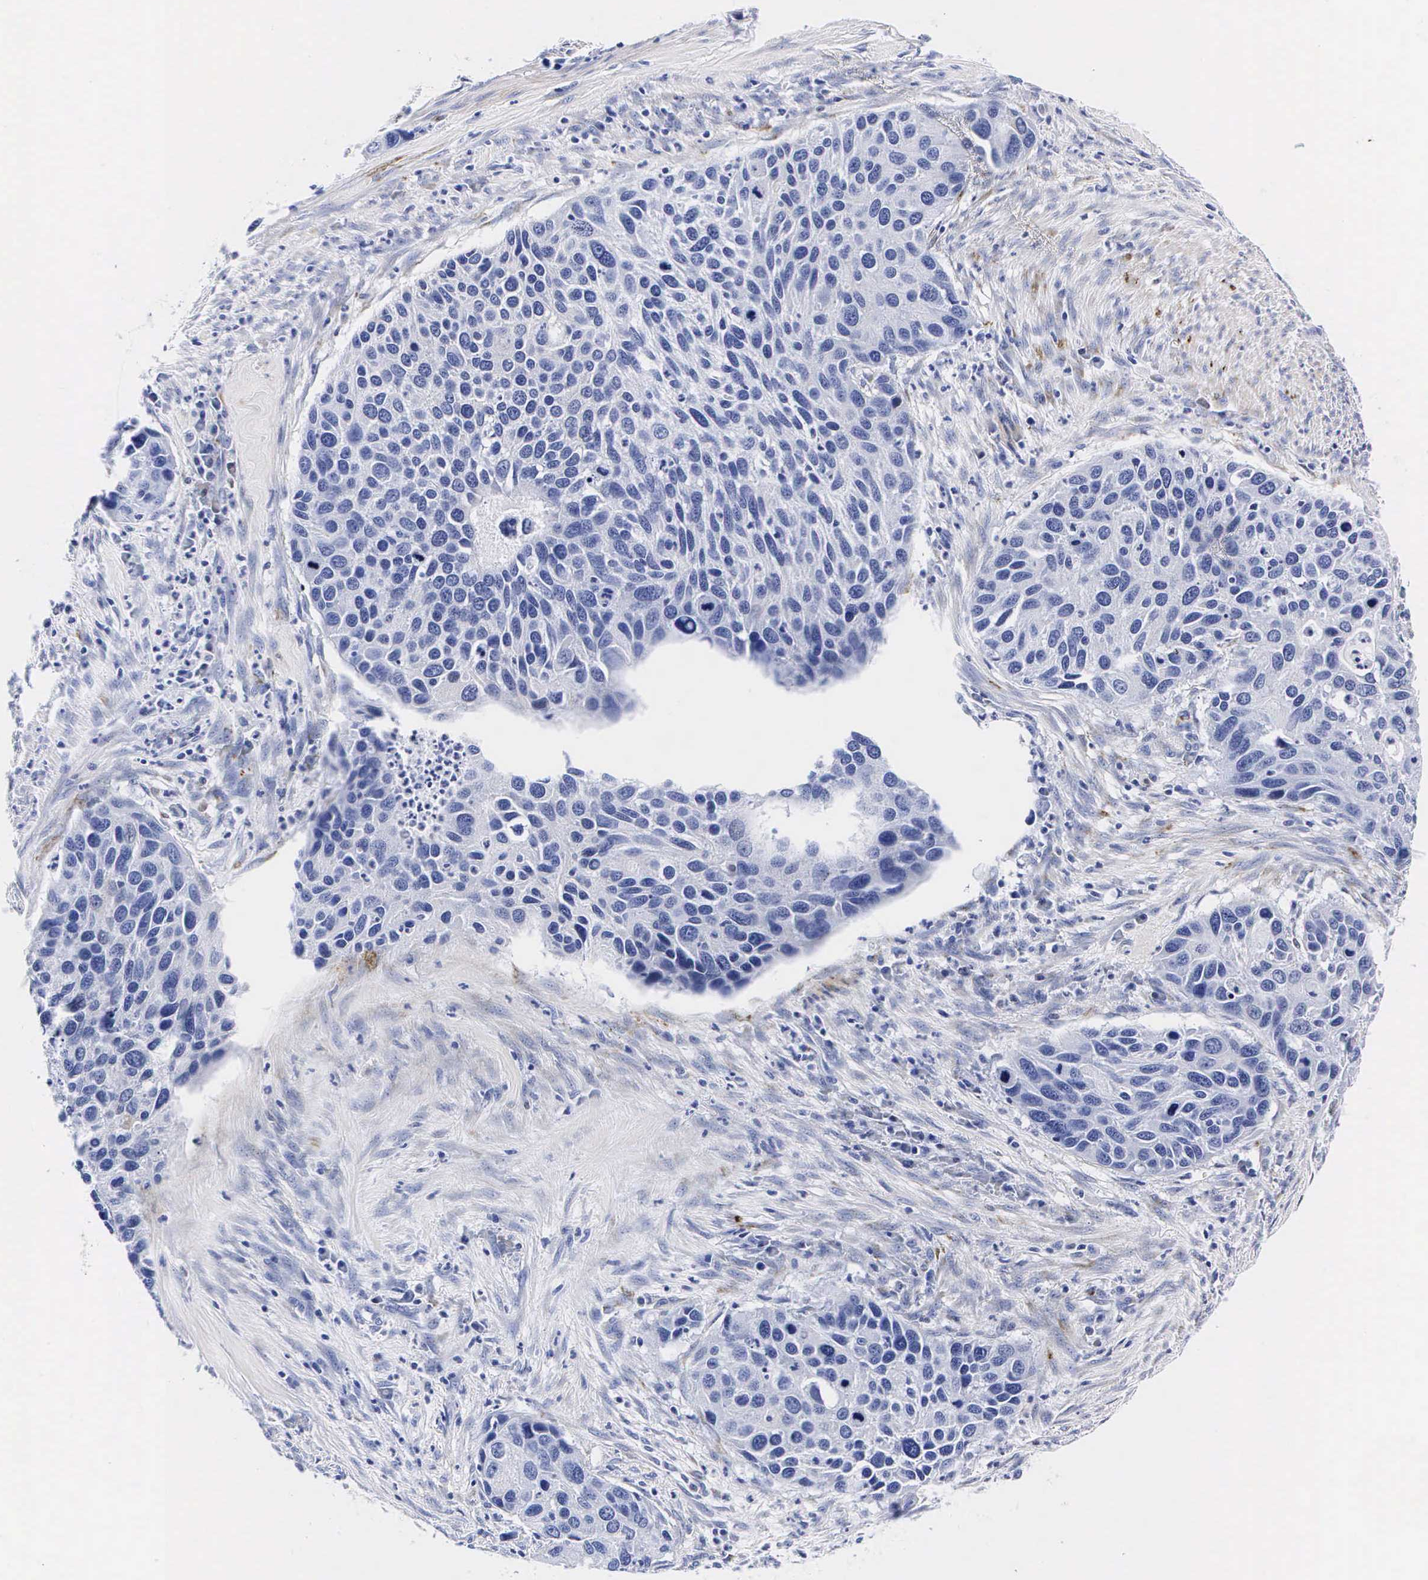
{"staining": {"intensity": "negative", "quantity": "none", "location": "none"}, "tissue": "urothelial cancer", "cell_type": "Tumor cells", "image_type": "cancer", "snomed": [{"axis": "morphology", "description": "Urothelial carcinoma, High grade"}, {"axis": "topography", "description": "Urinary bladder"}], "caption": "Tumor cells show no significant protein staining in urothelial carcinoma (high-grade).", "gene": "ENO2", "patient": {"sex": "male", "age": 66}}